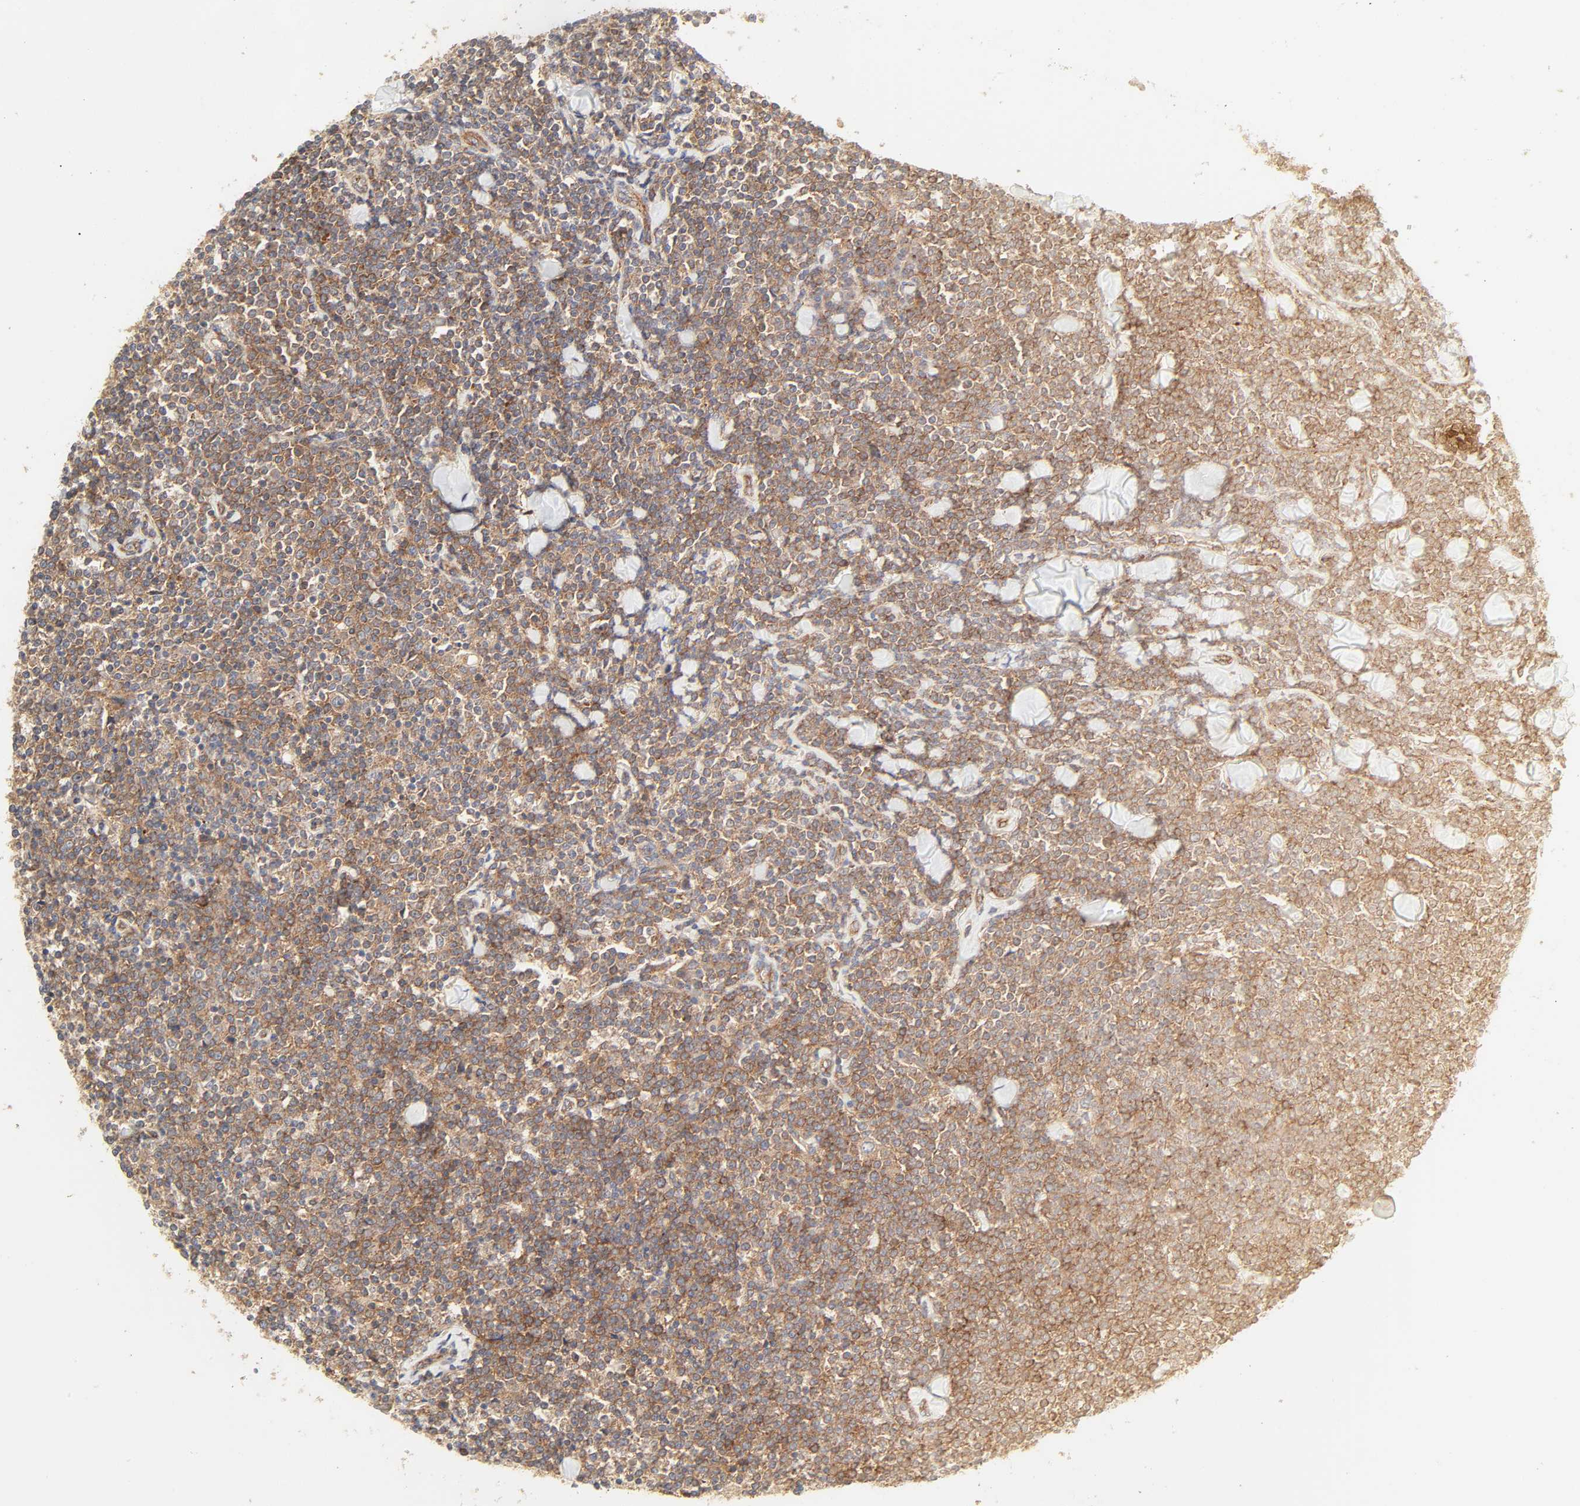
{"staining": {"intensity": "strong", "quantity": ">75%", "location": "cytoplasmic/membranous"}, "tissue": "lymphoma", "cell_type": "Tumor cells", "image_type": "cancer", "snomed": [{"axis": "morphology", "description": "Malignant lymphoma, non-Hodgkin's type, Low grade"}, {"axis": "topography", "description": "Soft tissue"}], "caption": "The photomicrograph demonstrates staining of malignant lymphoma, non-Hodgkin's type (low-grade), revealing strong cytoplasmic/membranous protein staining (brown color) within tumor cells.", "gene": "SH3GLB1", "patient": {"sex": "male", "age": 92}}